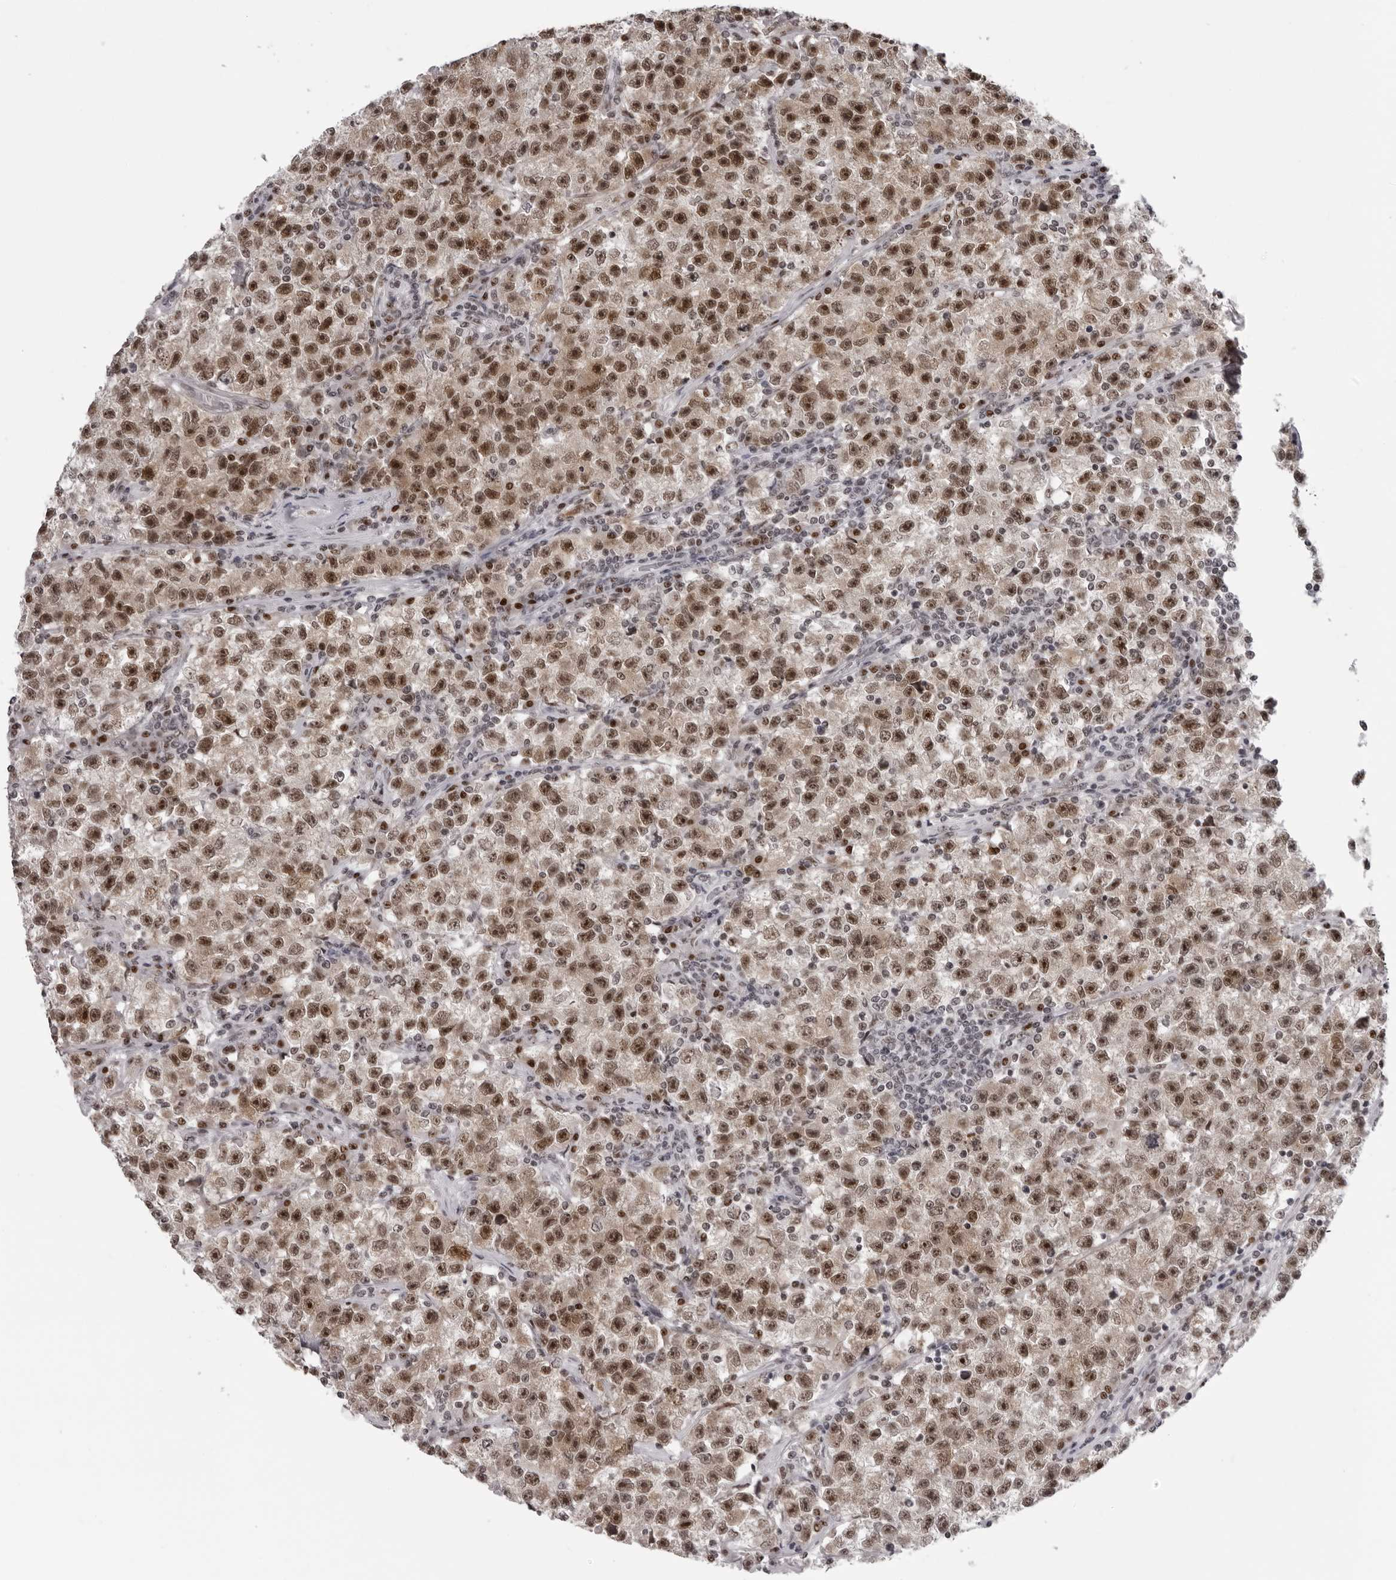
{"staining": {"intensity": "moderate", "quantity": ">75%", "location": "nuclear"}, "tissue": "testis cancer", "cell_type": "Tumor cells", "image_type": "cancer", "snomed": [{"axis": "morphology", "description": "Seminoma, NOS"}, {"axis": "topography", "description": "Testis"}], "caption": "There is medium levels of moderate nuclear staining in tumor cells of testis cancer, as demonstrated by immunohistochemical staining (brown color).", "gene": "HEXIM2", "patient": {"sex": "male", "age": 22}}